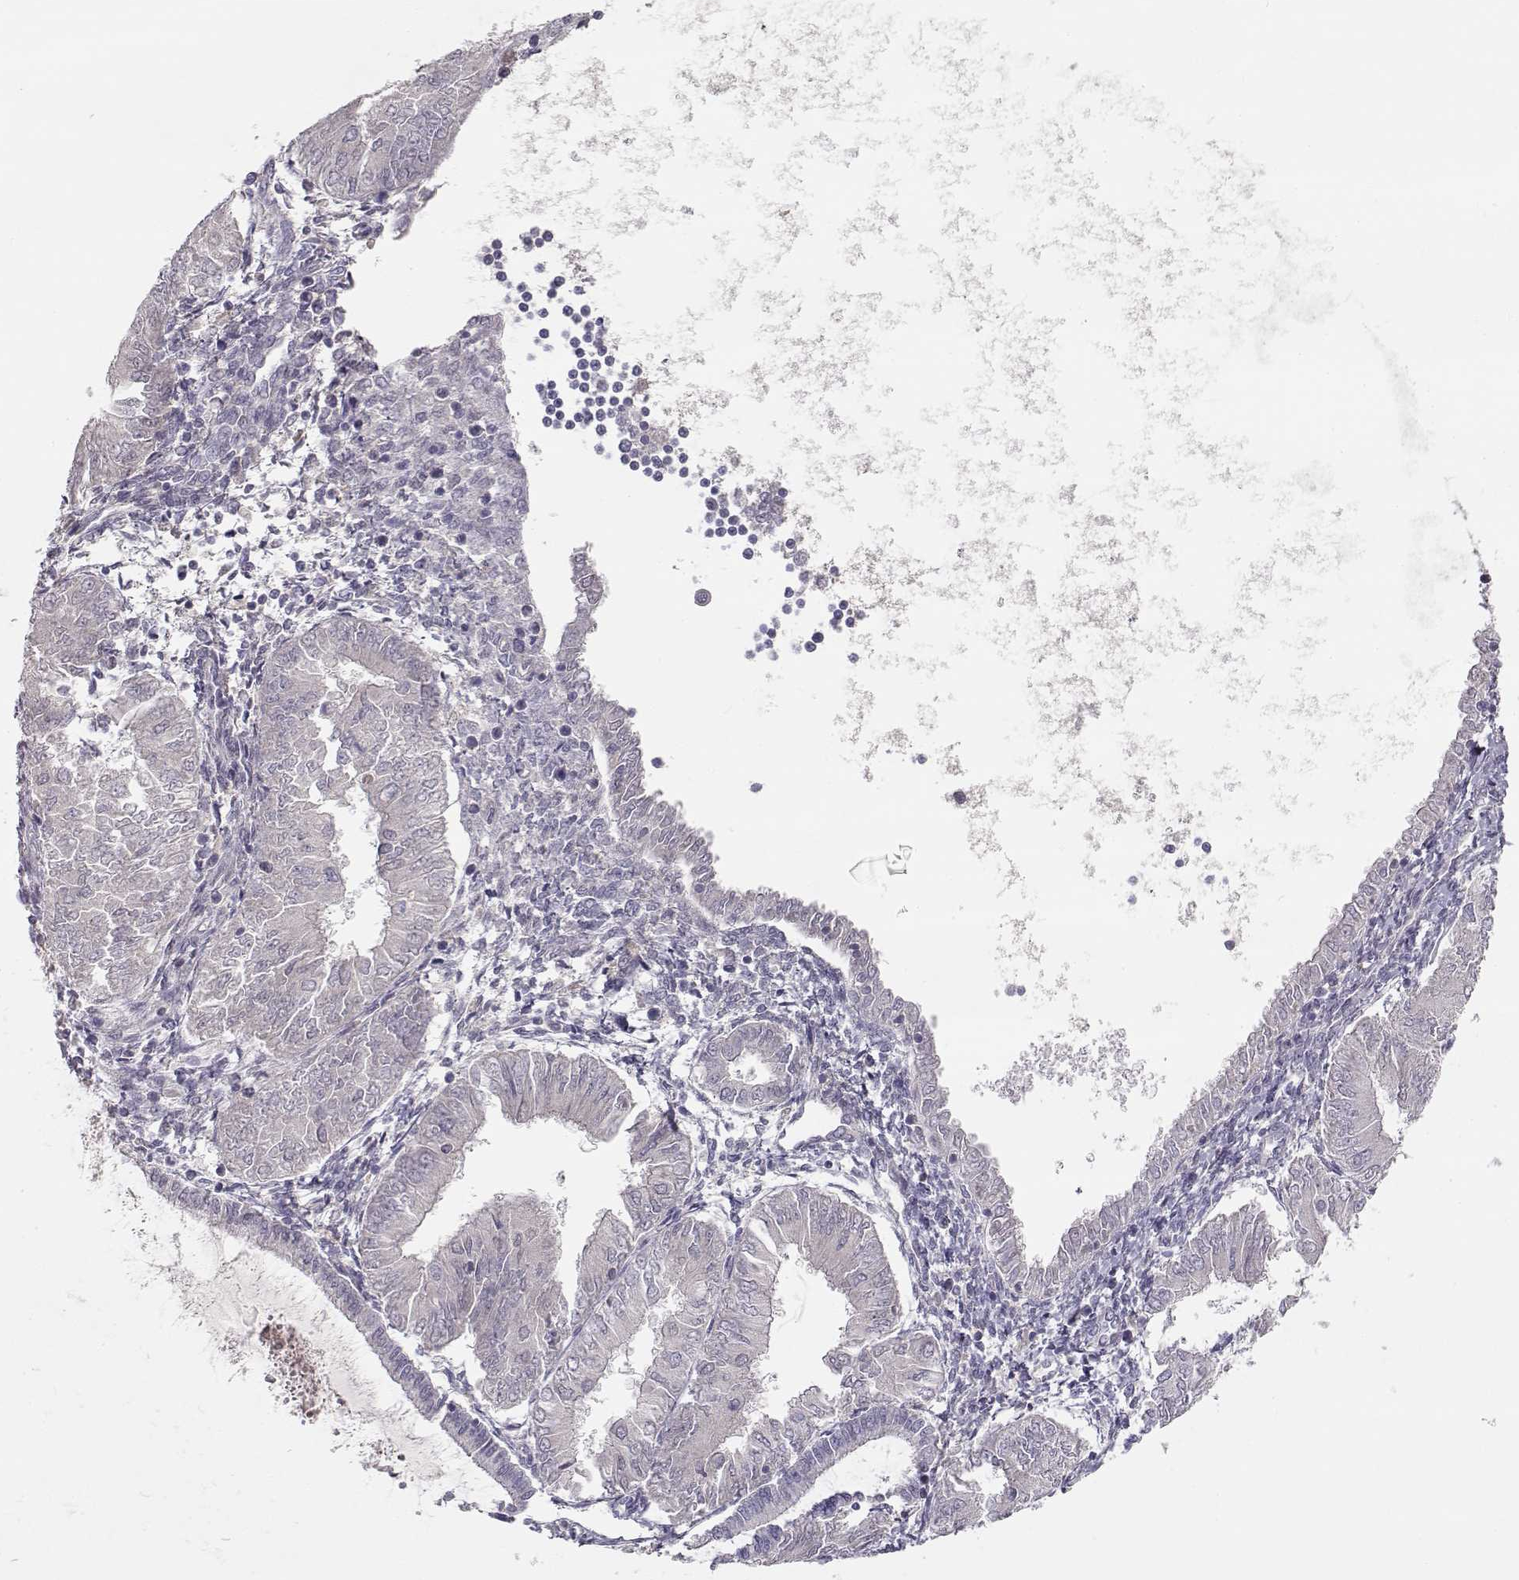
{"staining": {"intensity": "negative", "quantity": "none", "location": "none"}, "tissue": "endometrial cancer", "cell_type": "Tumor cells", "image_type": "cancer", "snomed": [{"axis": "morphology", "description": "Adenocarcinoma, NOS"}, {"axis": "topography", "description": "Endometrium"}], "caption": "A micrograph of human endometrial adenocarcinoma is negative for staining in tumor cells.", "gene": "SLCO6A1", "patient": {"sex": "female", "age": 53}}